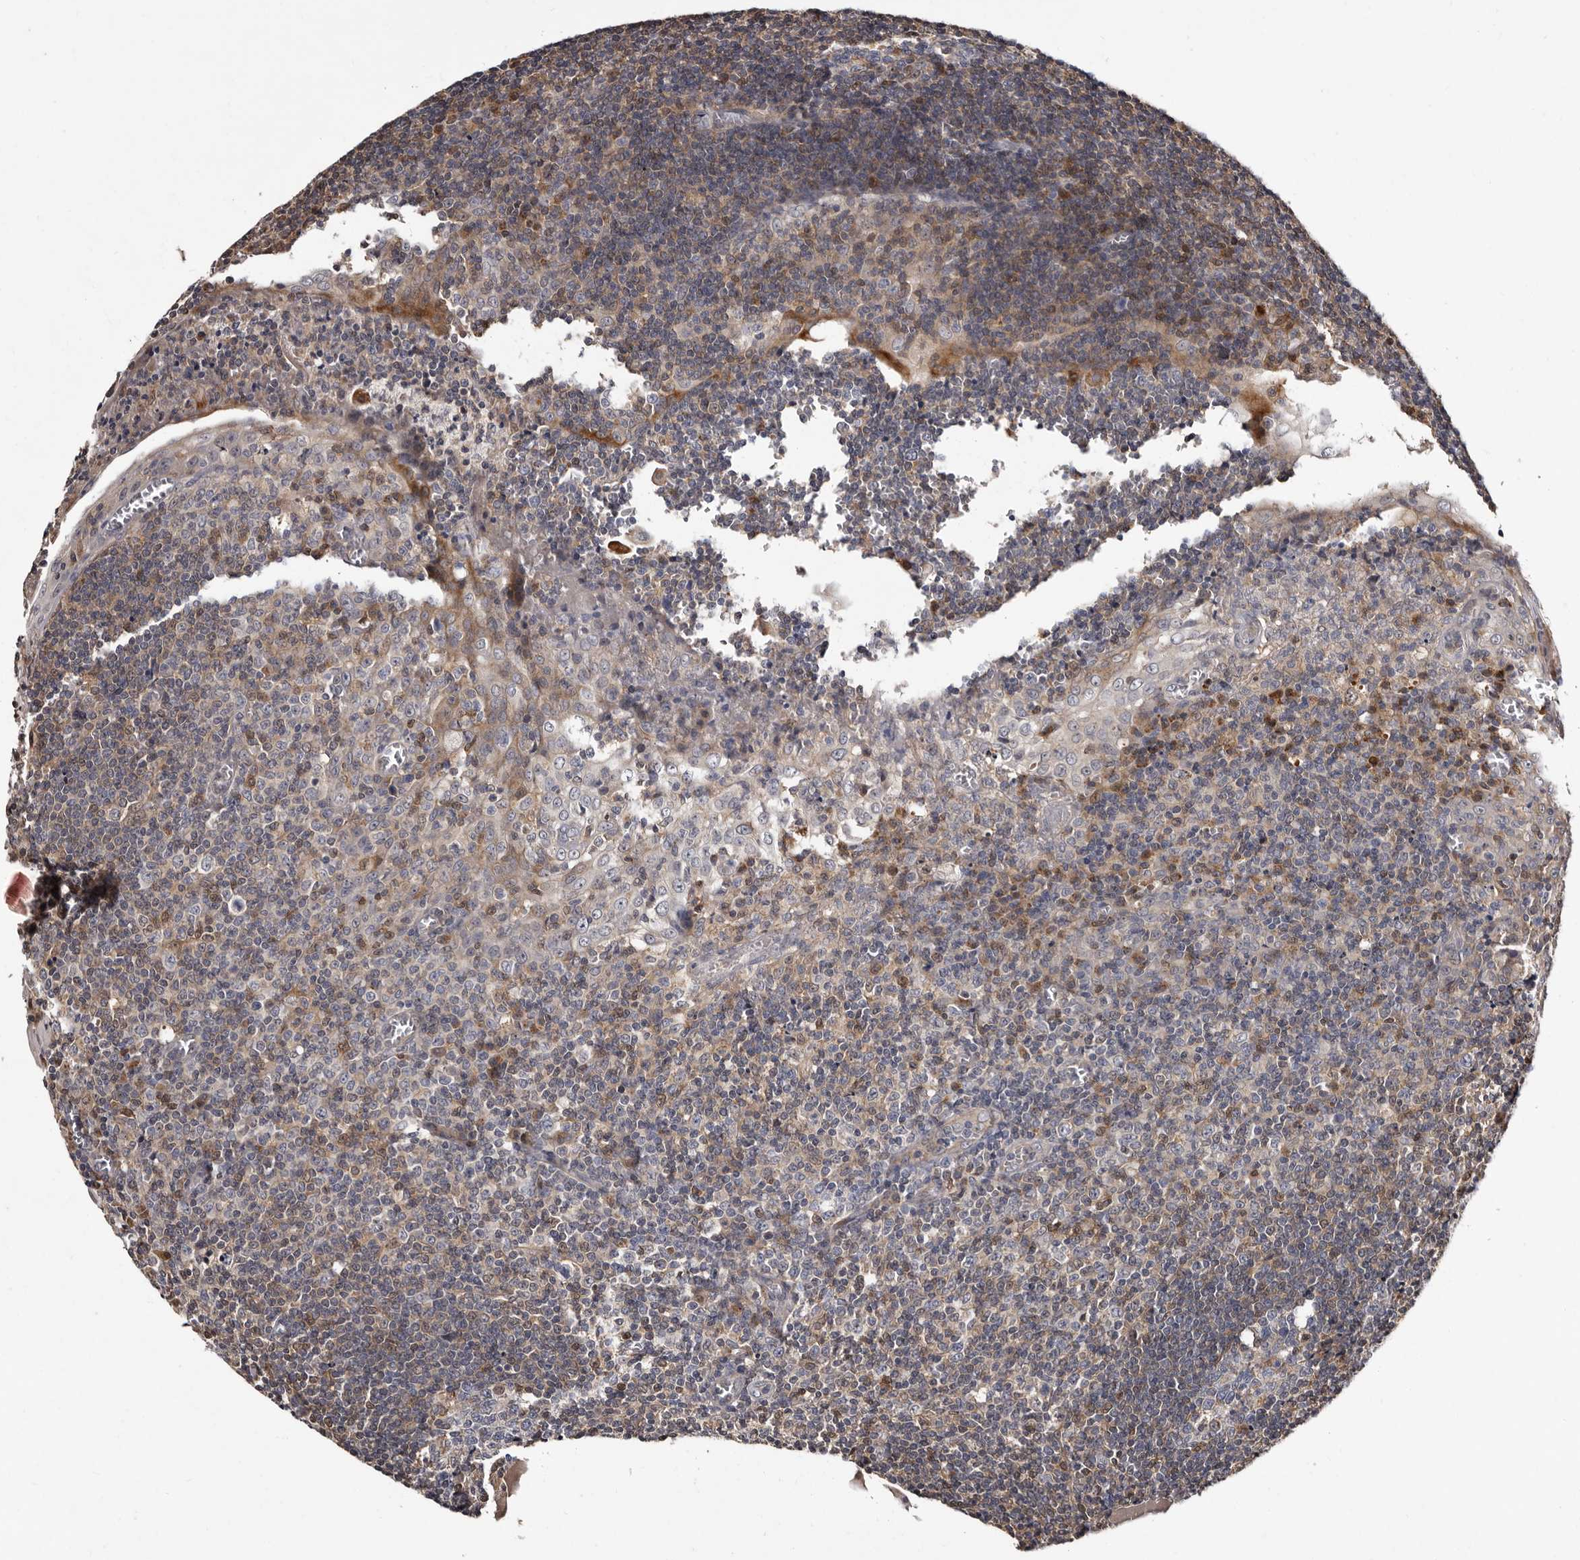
{"staining": {"intensity": "negative", "quantity": "none", "location": "none"}, "tissue": "tonsil", "cell_type": "Germinal center cells", "image_type": "normal", "snomed": [{"axis": "morphology", "description": "Normal tissue, NOS"}, {"axis": "topography", "description": "Tonsil"}], "caption": "The photomicrograph demonstrates no staining of germinal center cells in normal tonsil. The staining is performed using DAB (3,3'-diaminobenzidine) brown chromogen with nuclei counter-stained in using hematoxylin.", "gene": "DNPH1", "patient": {"sex": "male", "age": 37}}